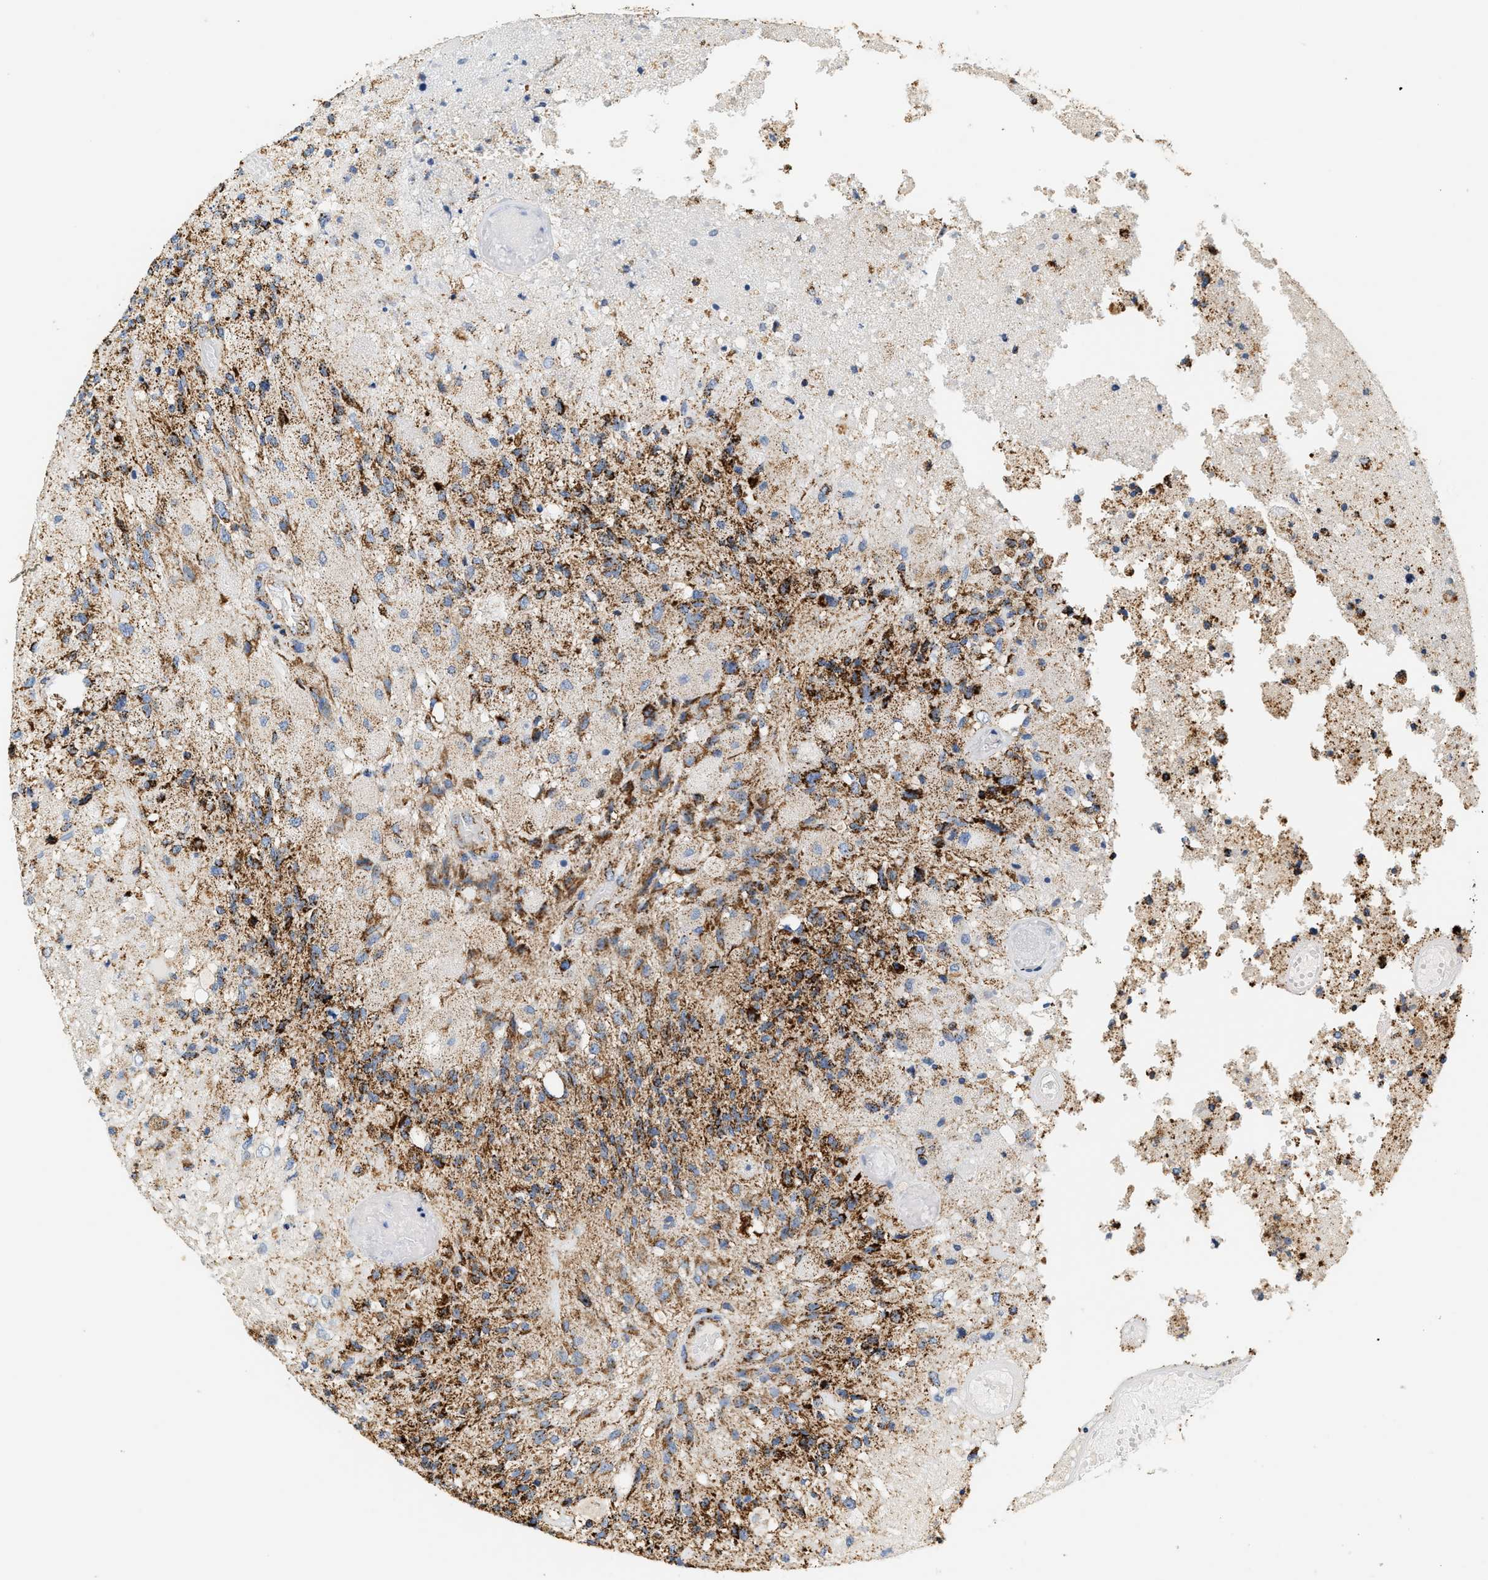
{"staining": {"intensity": "moderate", "quantity": ">75%", "location": "cytoplasmic/membranous"}, "tissue": "glioma", "cell_type": "Tumor cells", "image_type": "cancer", "snomed": [{"axis": "morphology", "description": "Normal tissue, NOS"}, {"axis": "morphology", "description": "Glioma, malignant, High grade"}, {"axis": "topography", "description": "Cerebral cortex"}], "caption": "DAB immunohistochemical staining of glioma demonstrates moderate cytoplasmic/membranous protein staining in approximately >75% of tumor cells.", "gene": "SHMT2", "patient": {"sex": "male", "age": 77}}